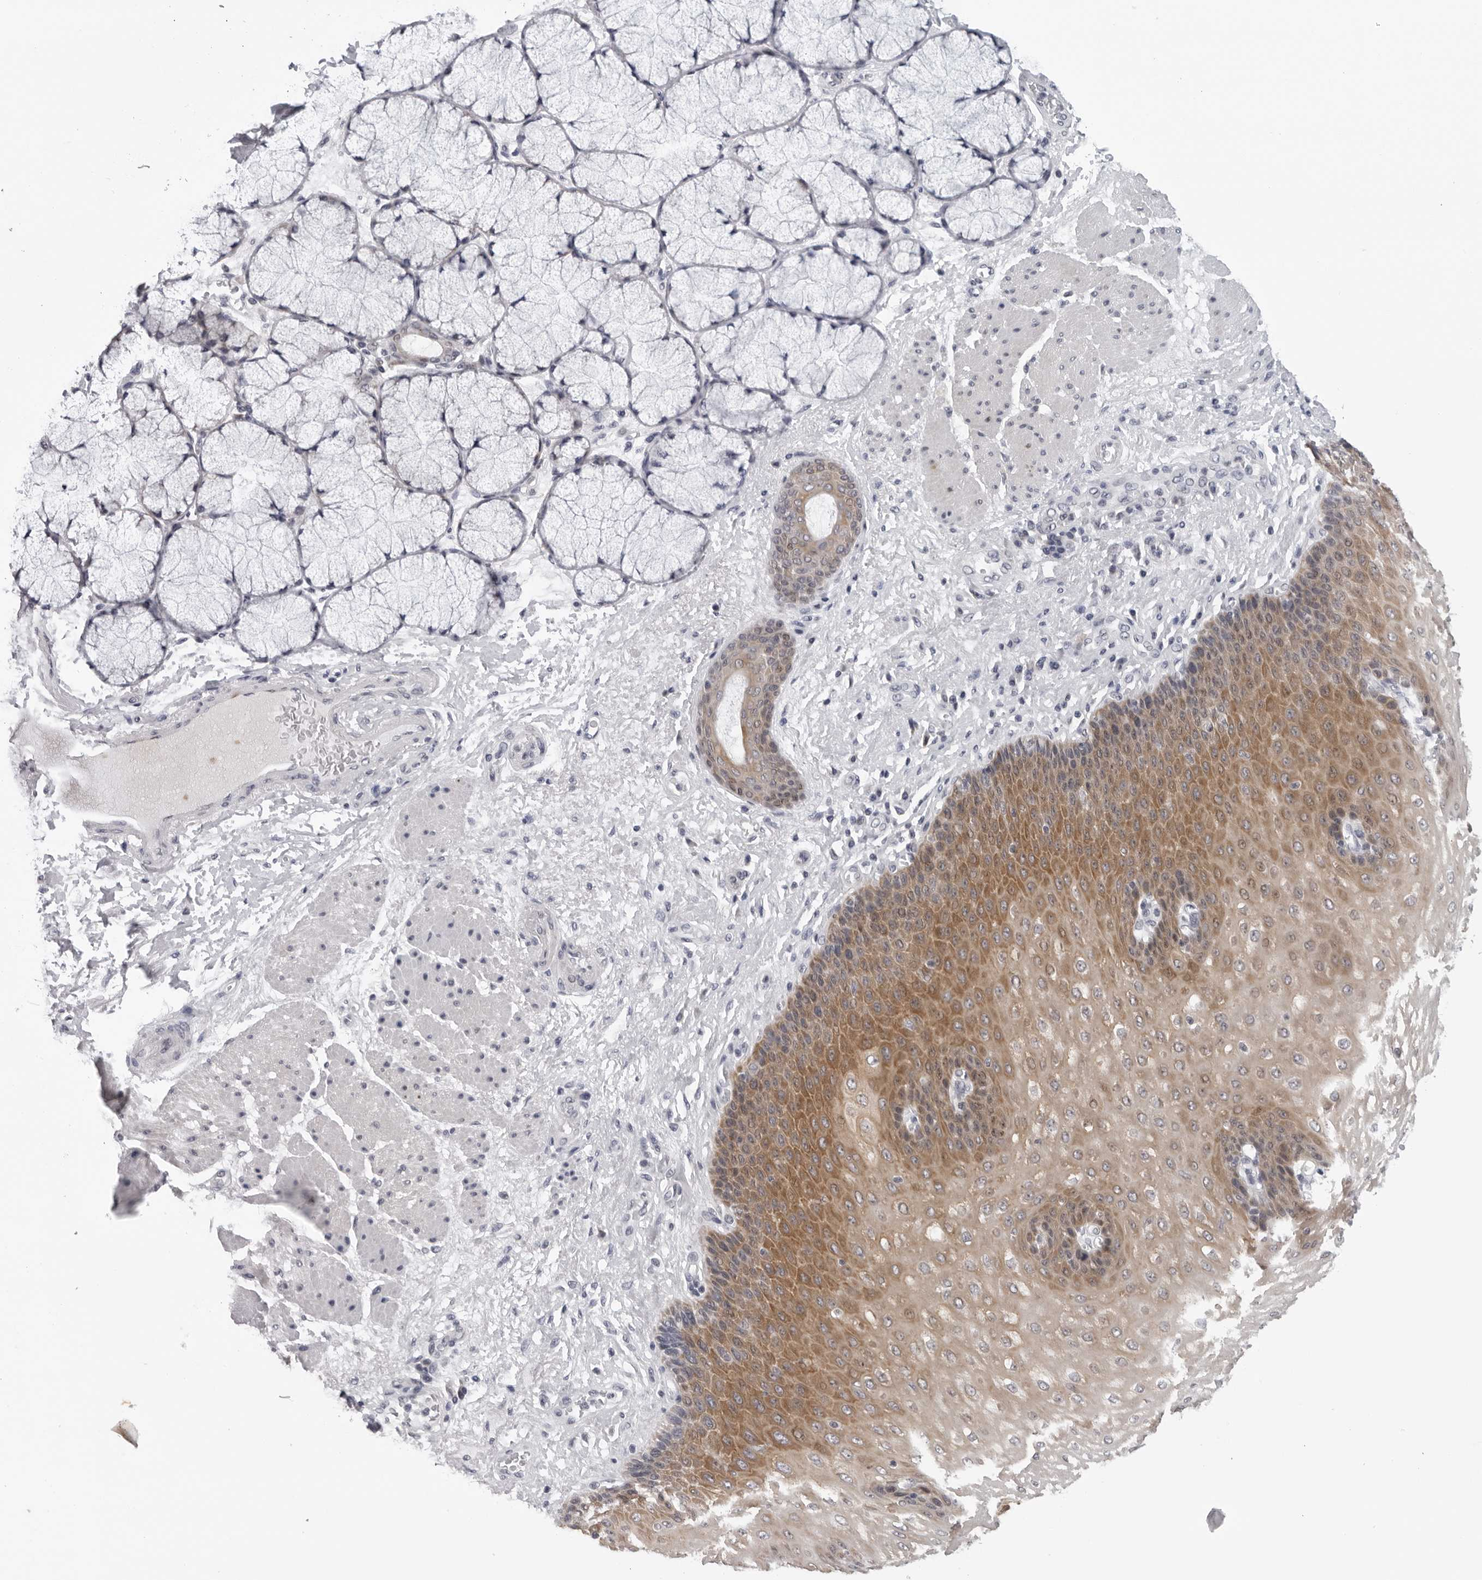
{"staining": {"intensity": "moderate", "quantity": ">75%", "location": "cytoplasmic/membranous"}, "tissue": "esophagus", "cell_type": "Squamous epithelial cells", "image_type": "normal", "snomed": [{"axis": "morphology", "description": "Normal tissue, NOS"}, {"axis": "topography", "description": "Esophagus"}], "caption": "Esophagus was stained to show a protein in brown. There is medium levels of moderate cytoplasmic/membranous positivity in about >75% of squamous epithelial cells. The protein is stained brown, and the nuclei are stained in blue (DAB (3,3'-diaminobenzidine) IHC with brightfield microscopy, high magnification).", "gene": "CPT2", "patient": {"sex": "male", "age": 54}}